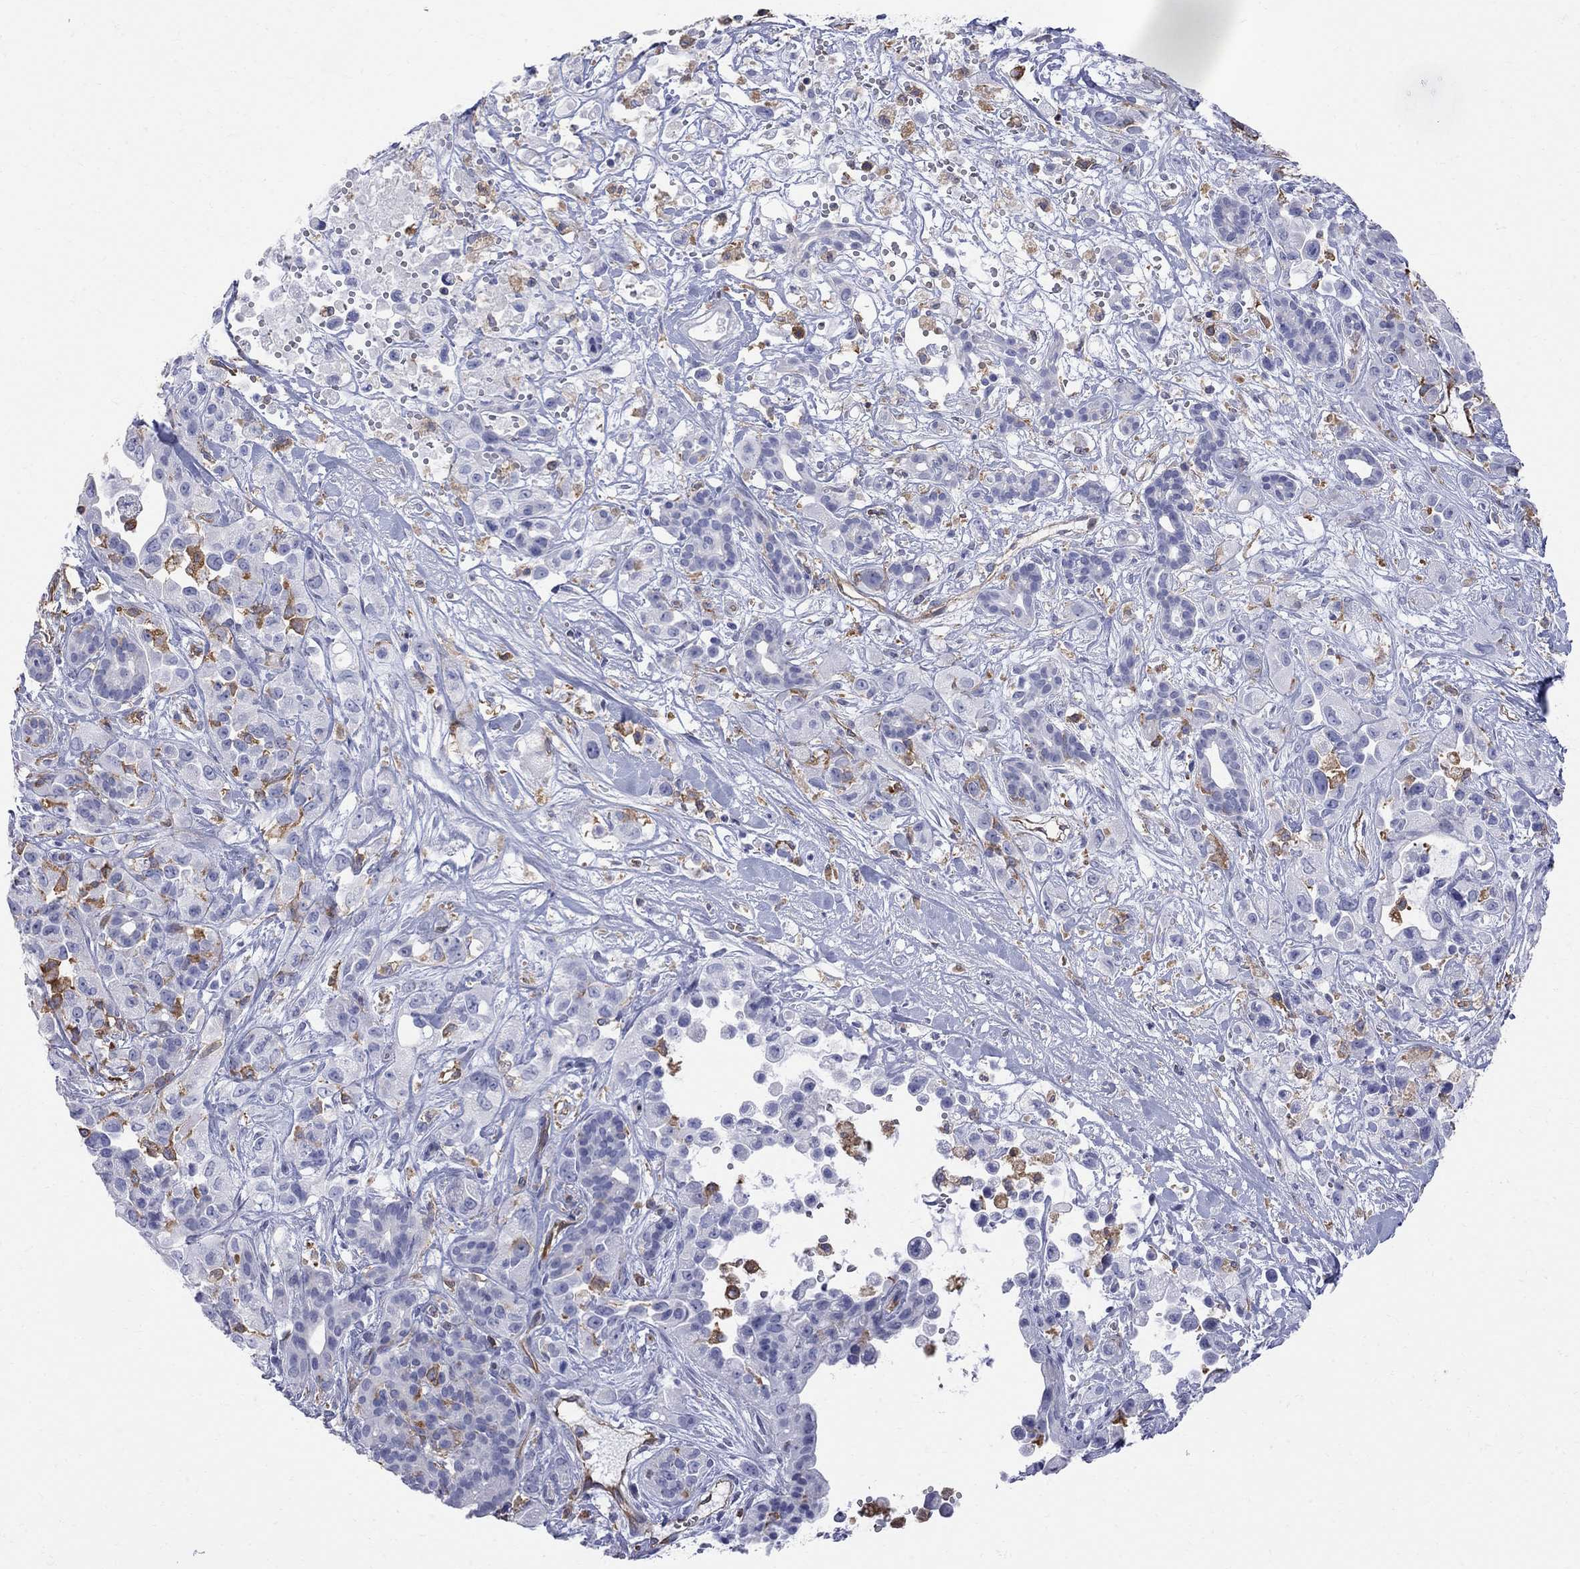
{"staining": {"intensity": "negative", "quantity": "none", "location": "none"}, "tissue": "pancreatic cancer", "cell_type": "Tumor cells", "image_type": "cancer", "snomed": [{"axis": "morphology", "description": "Adenocarcinoma, NOS"}, {"axis": "topography", "description": "Pancreas"}], "caption": "Photomicrograph shows no significant protein expression in tumor cells of adenocarcinoma (pancreatic).", "gene": "ABI3", "patient": {"sex": "male", "age": 44}}